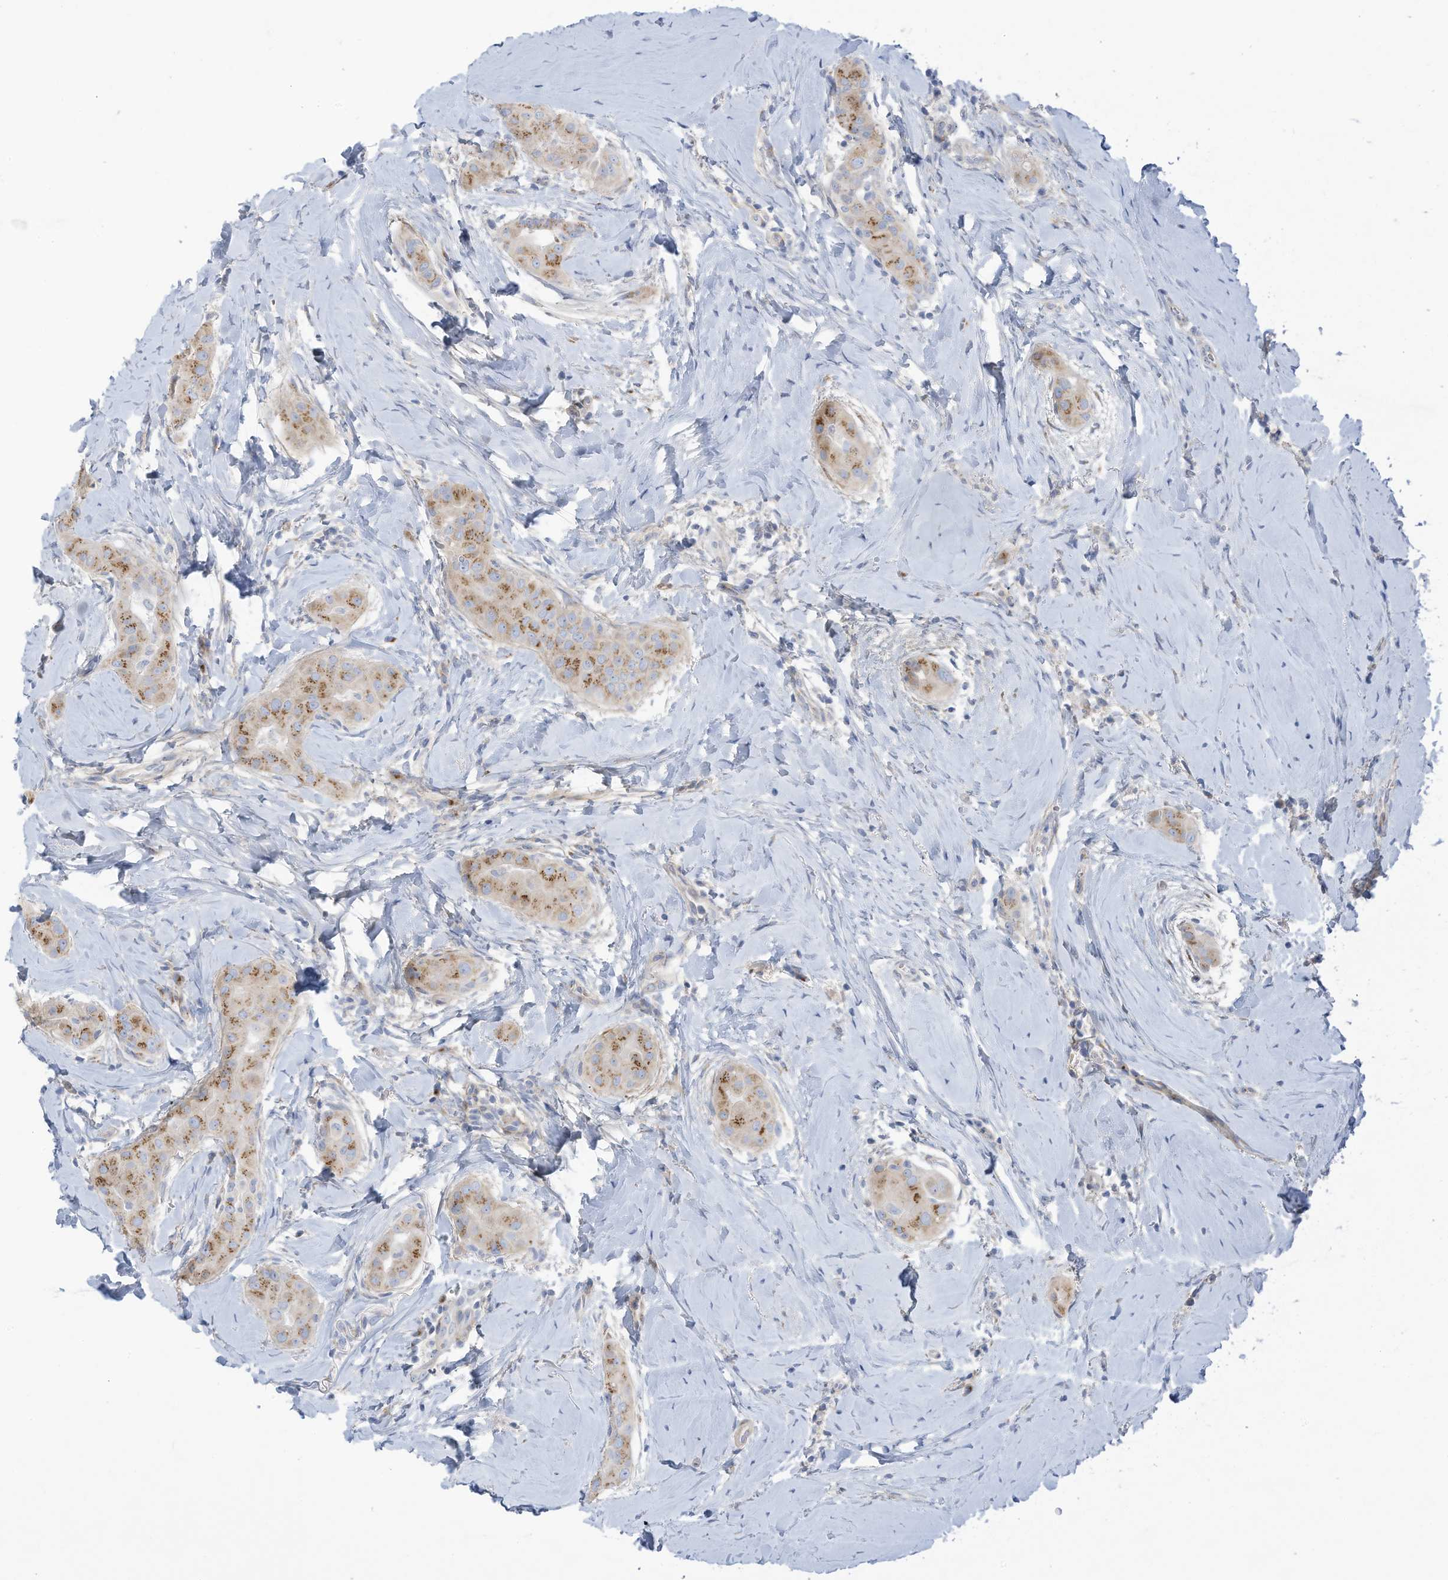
{"staining": {"intensity": "moderate", "quantity": ">75%", "location": "cytoplasmic/membranous"}, "tissue": "thyroid cancer", "cell_type": "Tumor cells", "image_type": "cancer", "snomed": [{"axis": "morphology", "description": "Papillary adenocarcinoma, NOS"}, {"axis": "topography", "description": "Thyroid gland"}], "caption": "A micrograph of thyroid cancer stained for a protein demonstrates moderate cytoplasmic/membranous brown staining in tumor cells.", "gene": "TRMT2B", "patient": {"sex": "male", "age": 33}}